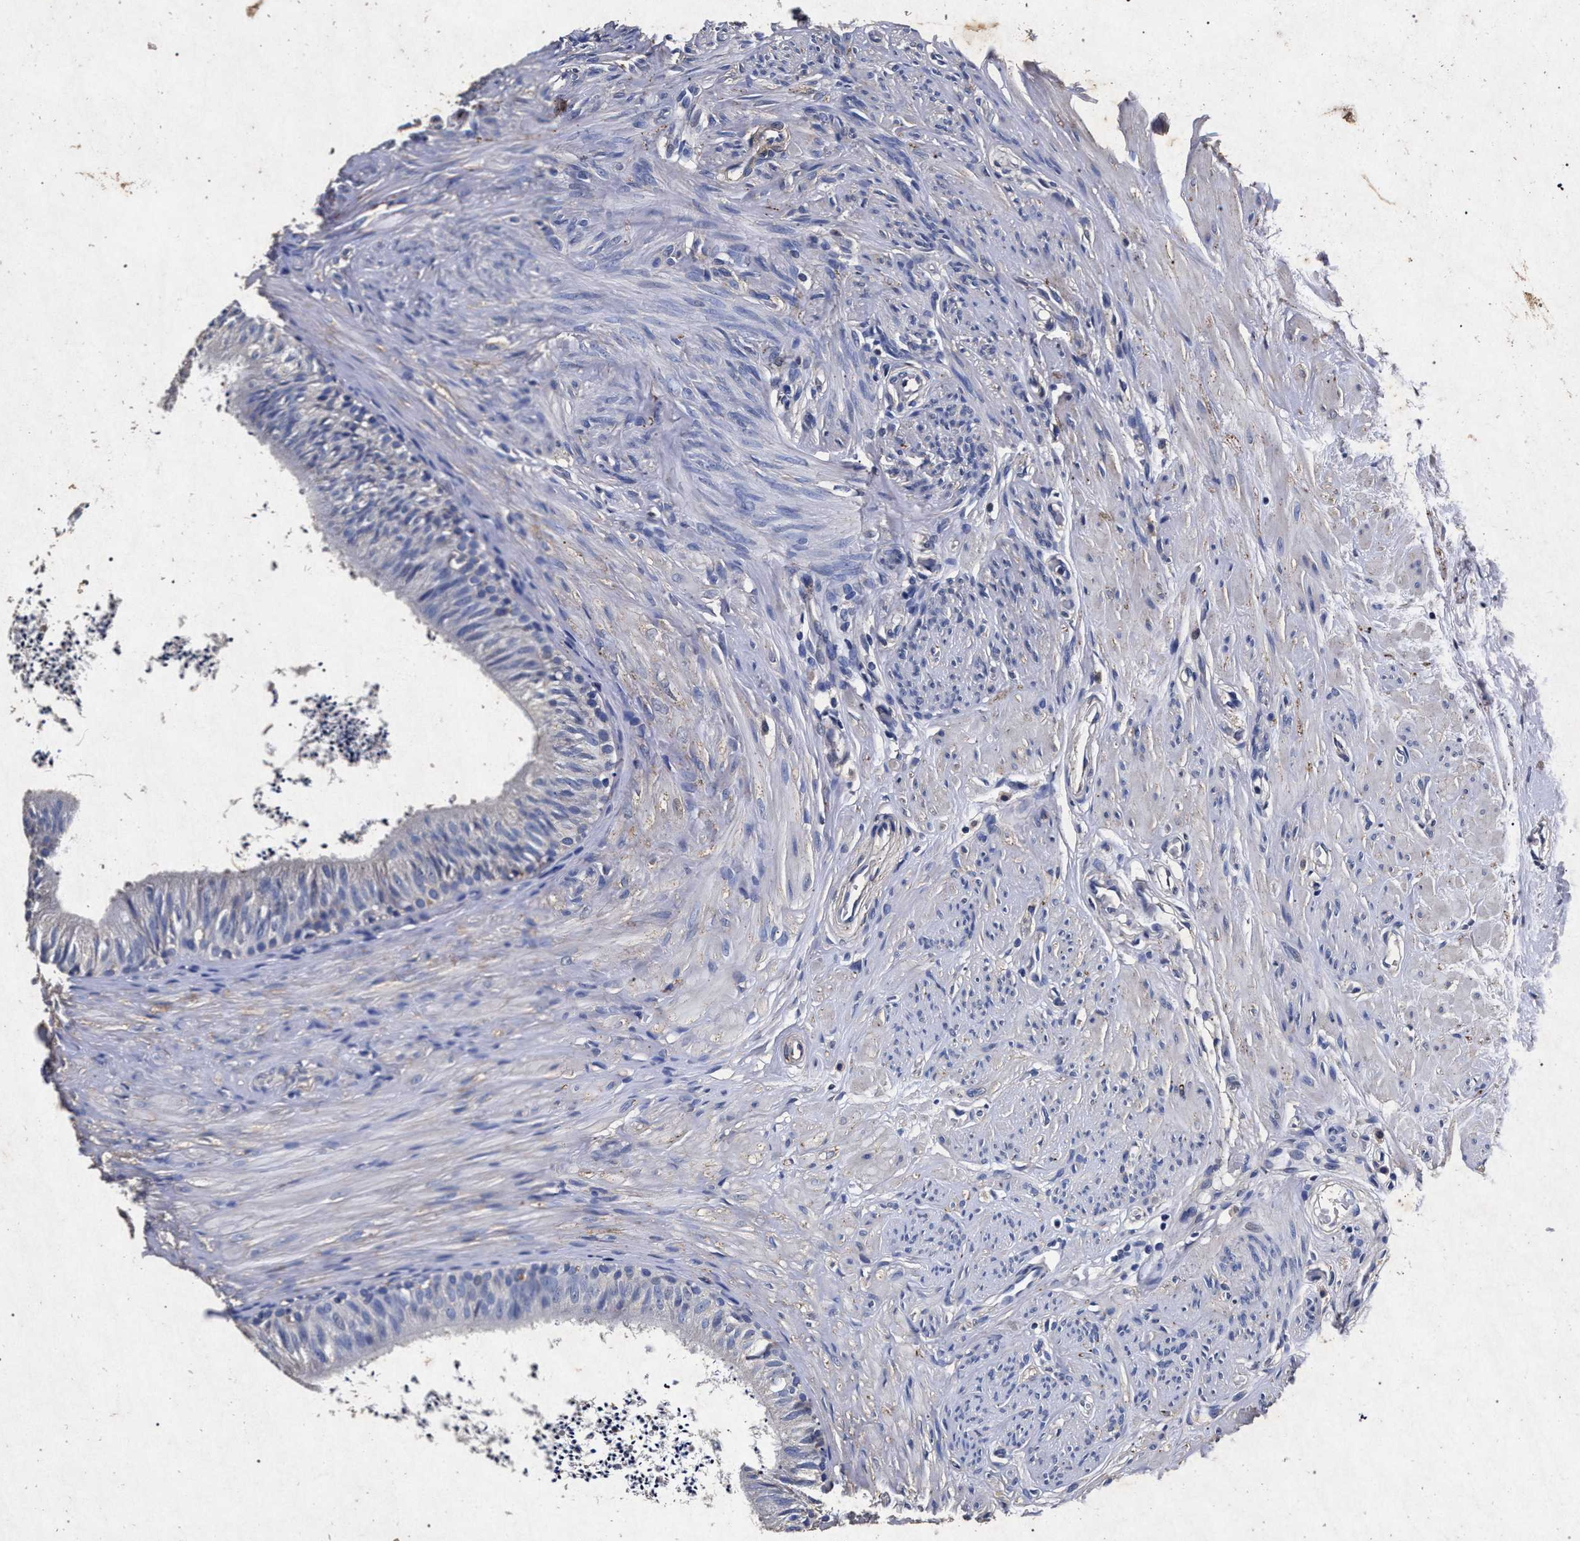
{"staining": {"intensity": "negative", "quantity": "none", "location": "none"}, "tissue": "epididymis", "cell_type": "Glandular cells", "image_type": "normal", "snomed": [{"axis": "morphology", "description": "Normal tissue, NOS"}, {"axis": "topography", "description": "Epididymis"}], "caption": "IHC photomicrograph of normal epididymis: epididymis stained with DAB (3,3'-diaminobenzidine) demonstrates no significant protein positivity in glandular cells. (DAB immunohistochemistry (IHC) with hematoxylin counter stain).", "gene": "ATP1A2", "patient": {"sex": "male", "age": 56}}